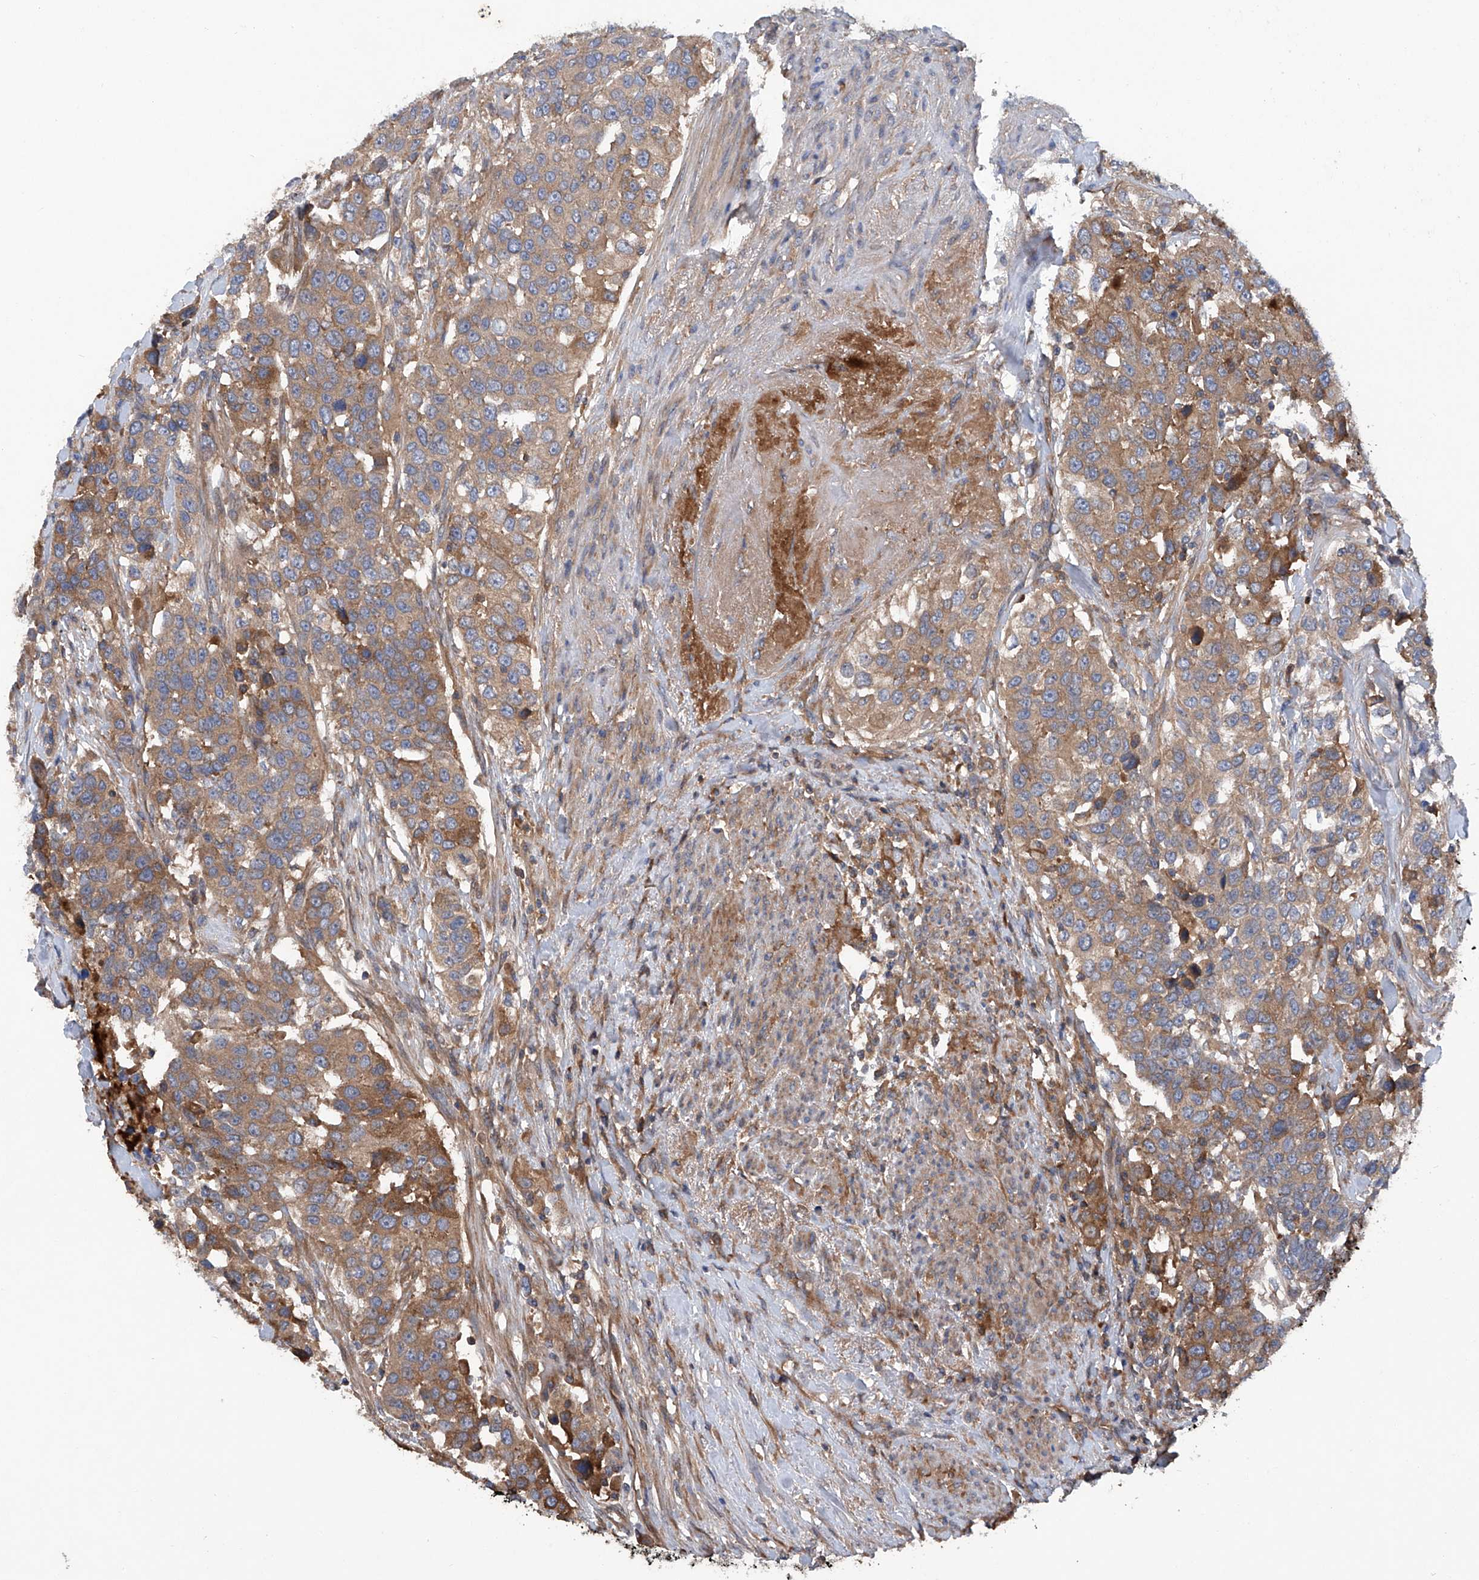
{"staining": {"intensity": "moderate", "quantity": ">75%", "location": "cytoplasmic/membranous"}, "tissue": "urothelial cancer", "cell_type": "Tumor cells", "image_type": "cancer", "snomed": [{"axis": "morphology", "description": "Urothelial carcinoma, High grade"}, {"axis": "topography", "description": "Urinary bladder"}], "caption": "Urothelial cancer tissue reveals moderate cytoplasmic/membranous expression in approximately >75% of tumor cells, visualized by immunohistochemistry. The staining is performed using DAB (3,3'-diaminobenzidine) brown chromogen to label protein expression. The nuclei are counter-stained blue using hematoxylin.", "gene": "ASCC3", "patient": {"sex": "female", "age": 80}}